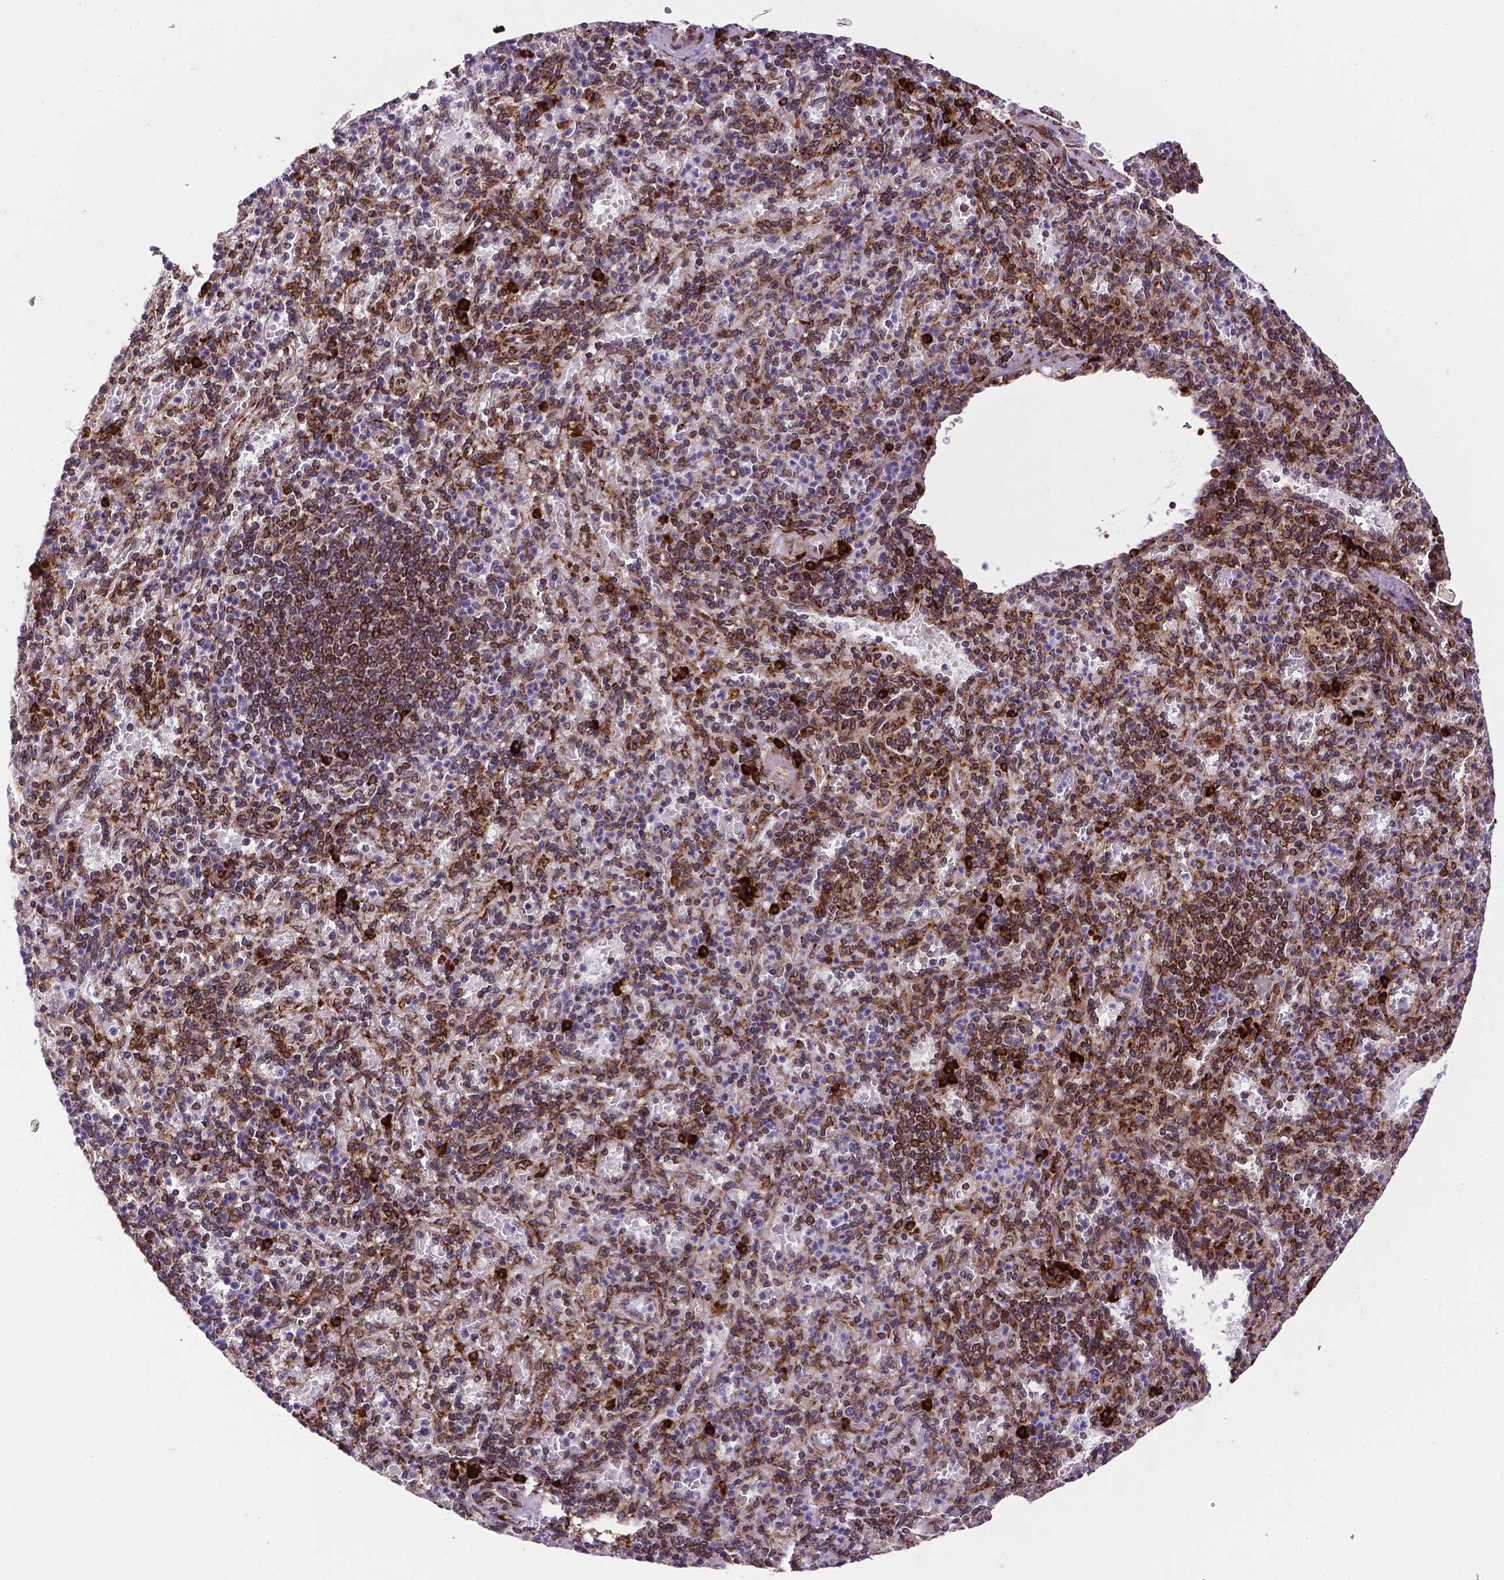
{"staining": {"intensity": "strong", "quantity": ">75%", "location": "cytoplasmic/membranous"}, "tissue": "spleen", "cell_type": "Cells in red pulp", "image_type": "normal", "snomed": [{"axis": "morphology", "description": "Normal tissue, NOS"}, {"axis": "topography", "description": "Spleen"}], "caption": "Strong cytoplasmic/membranous protein expression is present in about >75% of cells in red pulp in spleen. (DAB IHC with brightfield microscopy, high magnification).", "gene": "MTDH", "patient": {"sex": "female", "age": 74}}